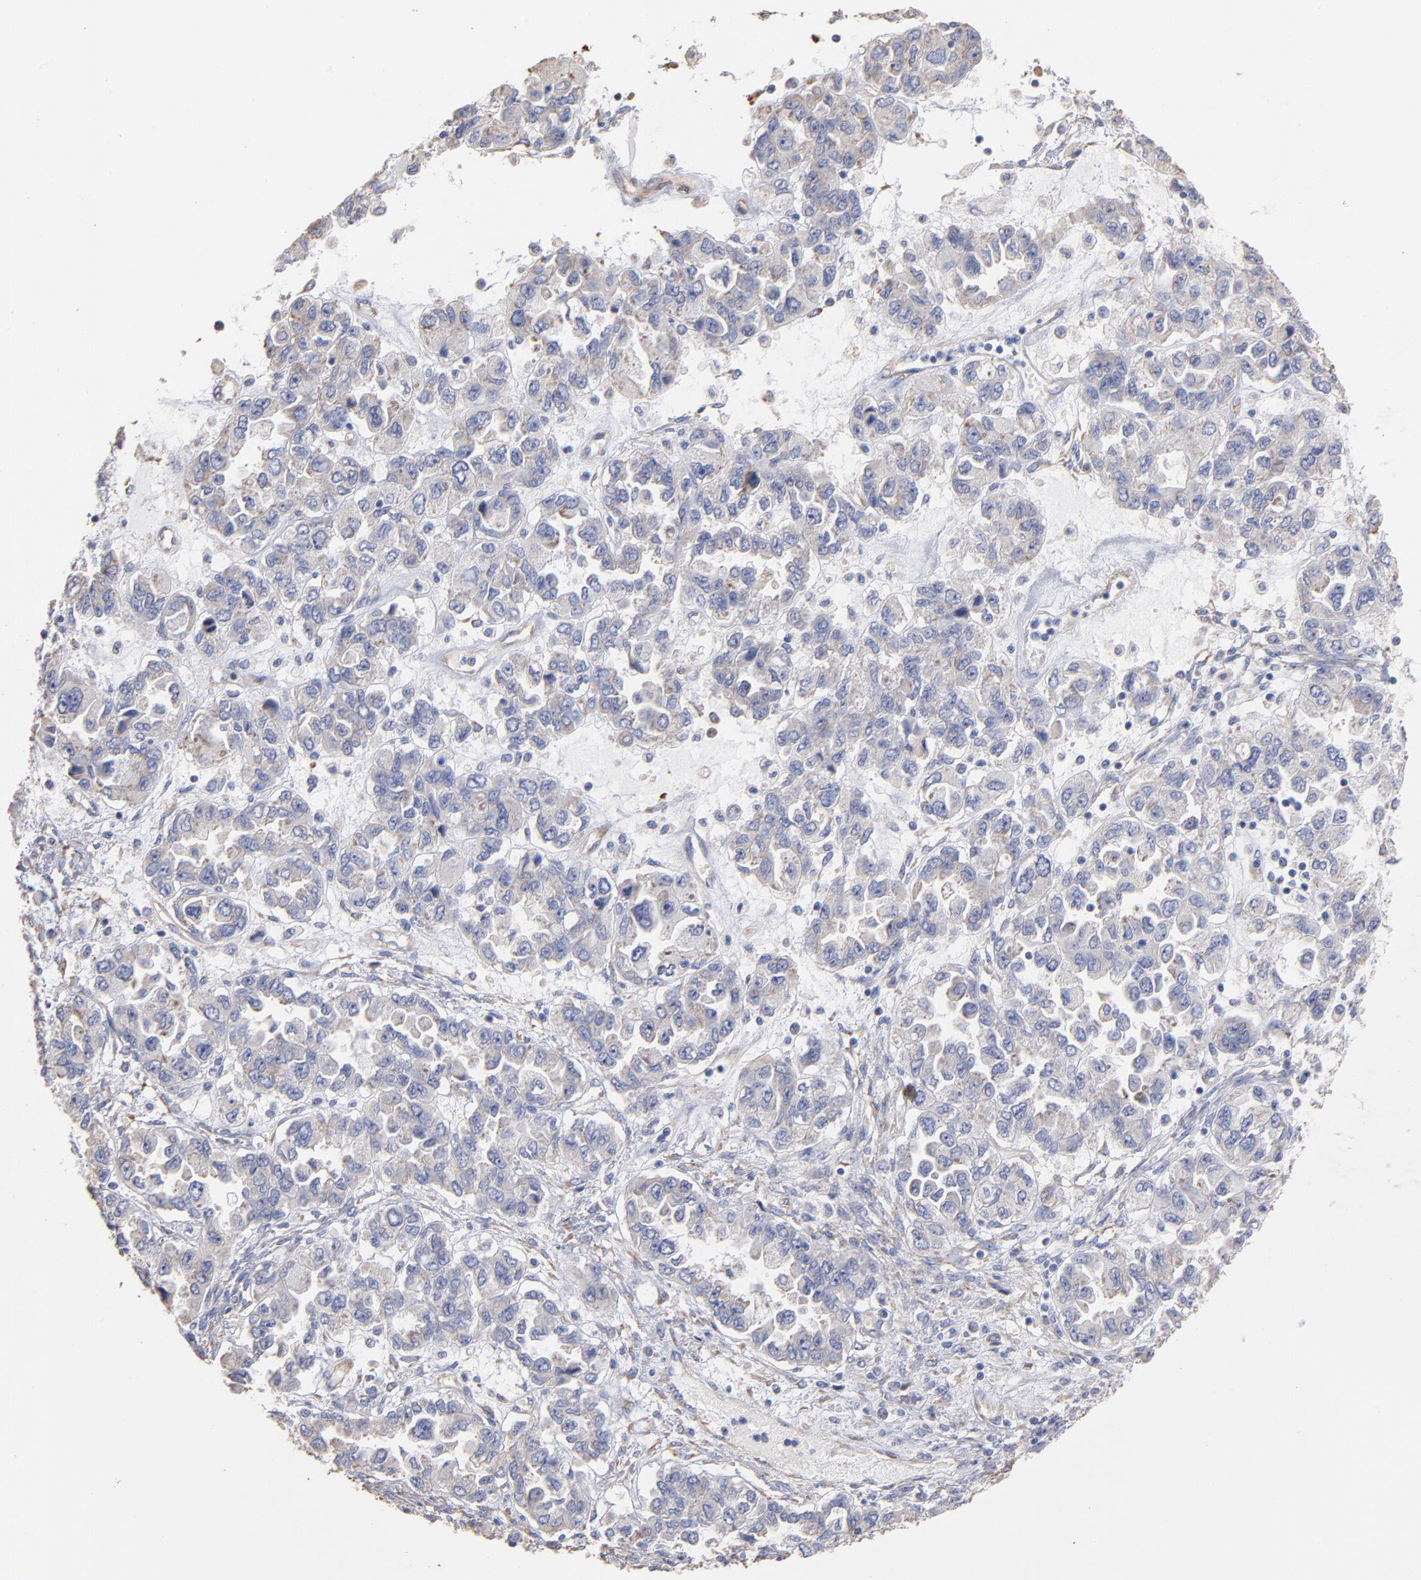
{"staining": {"intensity": "negative", "quantity": "none", "location": "none"}, "tissue": "ovarian cancer", "cell_type": "Tumor cells", "image_type": "cancer", "snomed": [{"axis": "morphology", "description": "Cystadenocarcinoma, serous, NOS"}, {"axis": "topography", "description": "Ovary"}], "caption": "The image shows no staining of tumor cells in serous cystadenocarcinoma (ovarian).", "gene": "RPL9", "patient": {"sex": "female", "age": 84}}